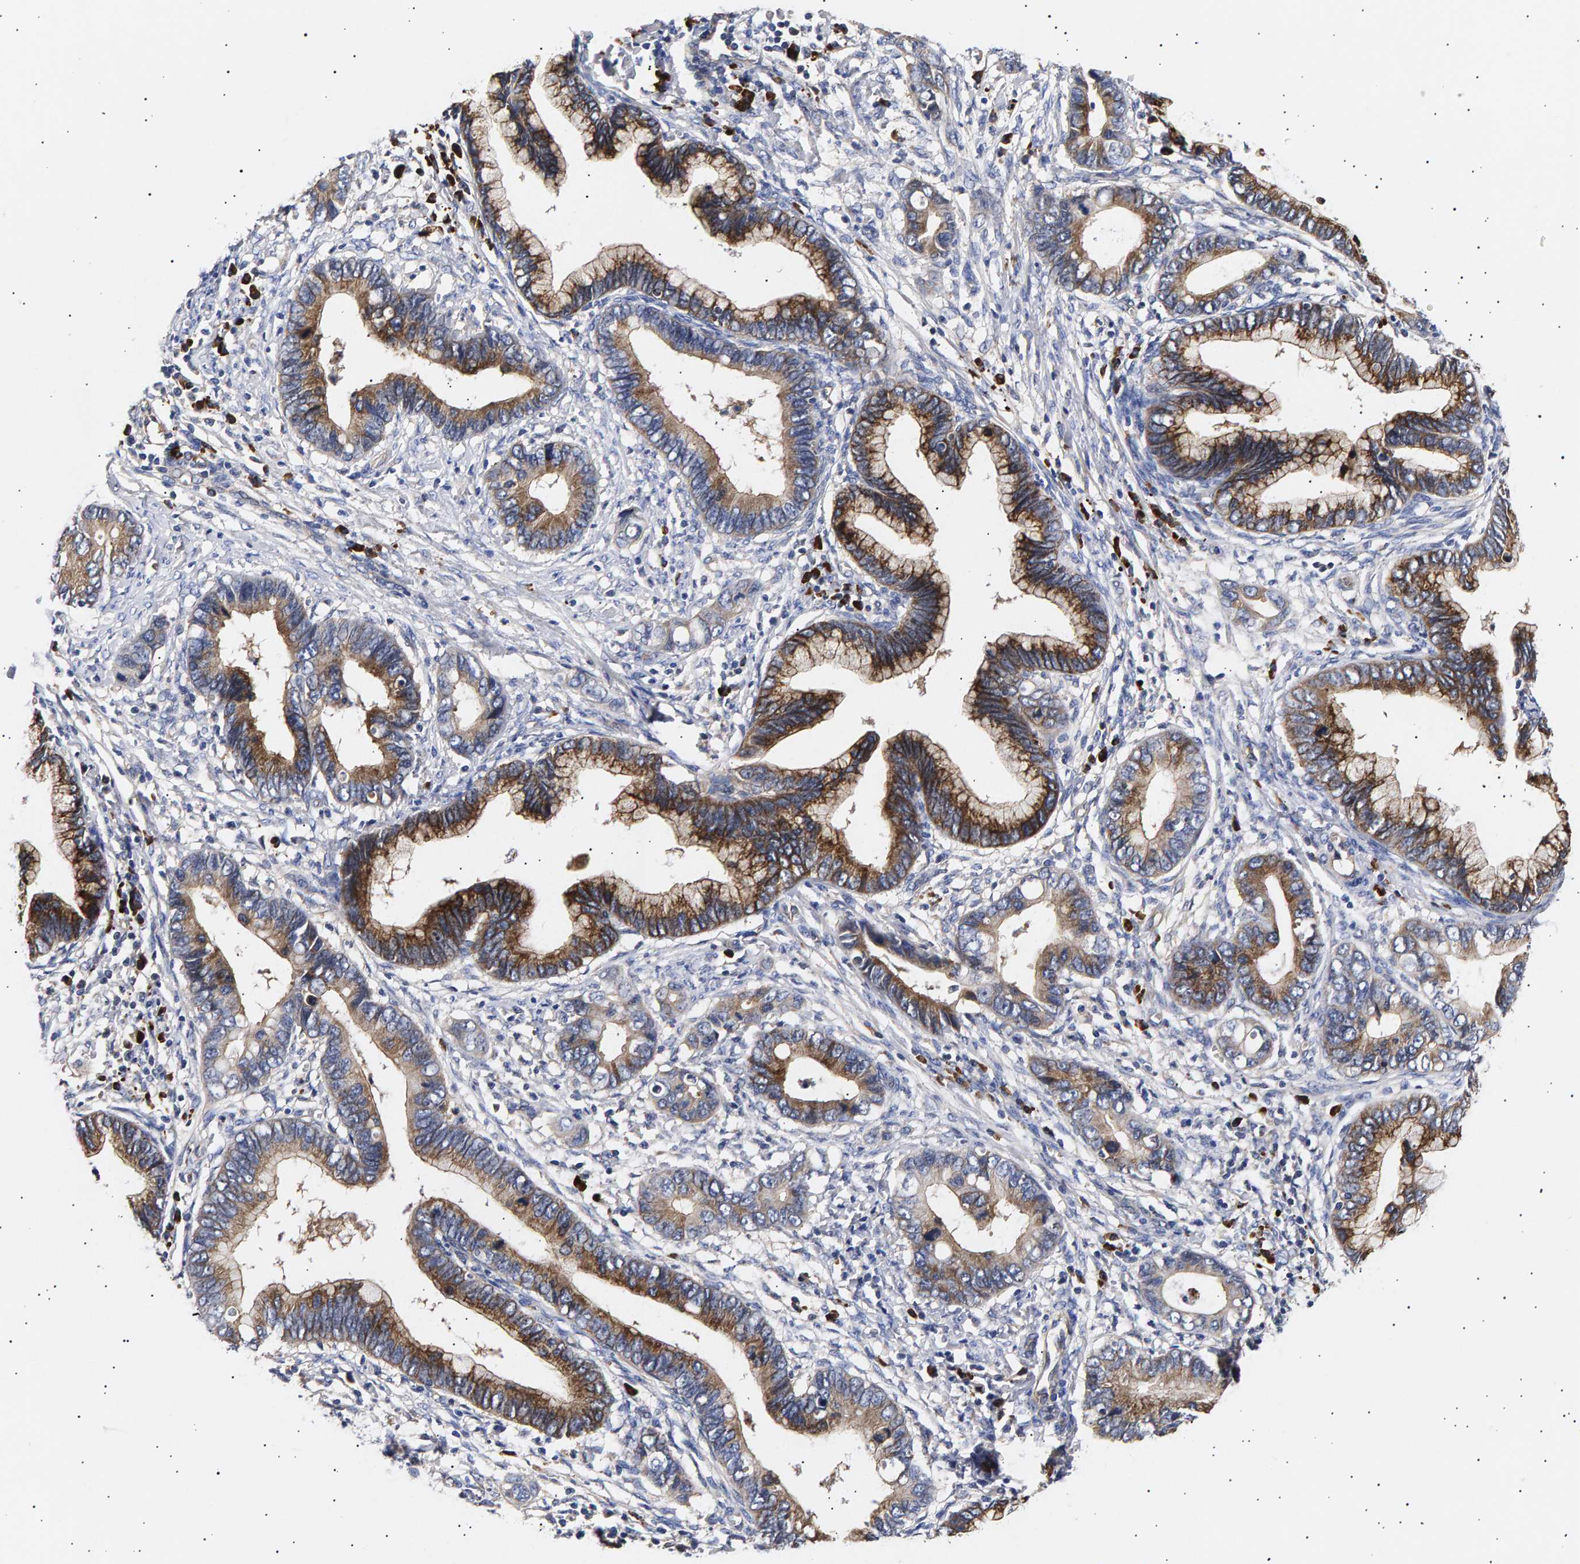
{"staining": {"intensity": "moderate", "quantity": ">75%", "location": "cytoplasmic/membranous"}, "tissue": "cervical cancer", "cell_type": "Tumor cells", "image_type": "cancer", "snomed": [{"axis": "morphology", "description": "Adenocarcinoma, NOS"}, {"axis": "topography", "description": "Cervix"}], "caption": "This image reveals IHC staining of cervical cancer (adenocarcinoma), with medium moderate cytoplasmic/membranous positivity in about >75% of tumor cells.", "gene": "ANKRD40", "patient": {"sex": "female", "age": 44}}